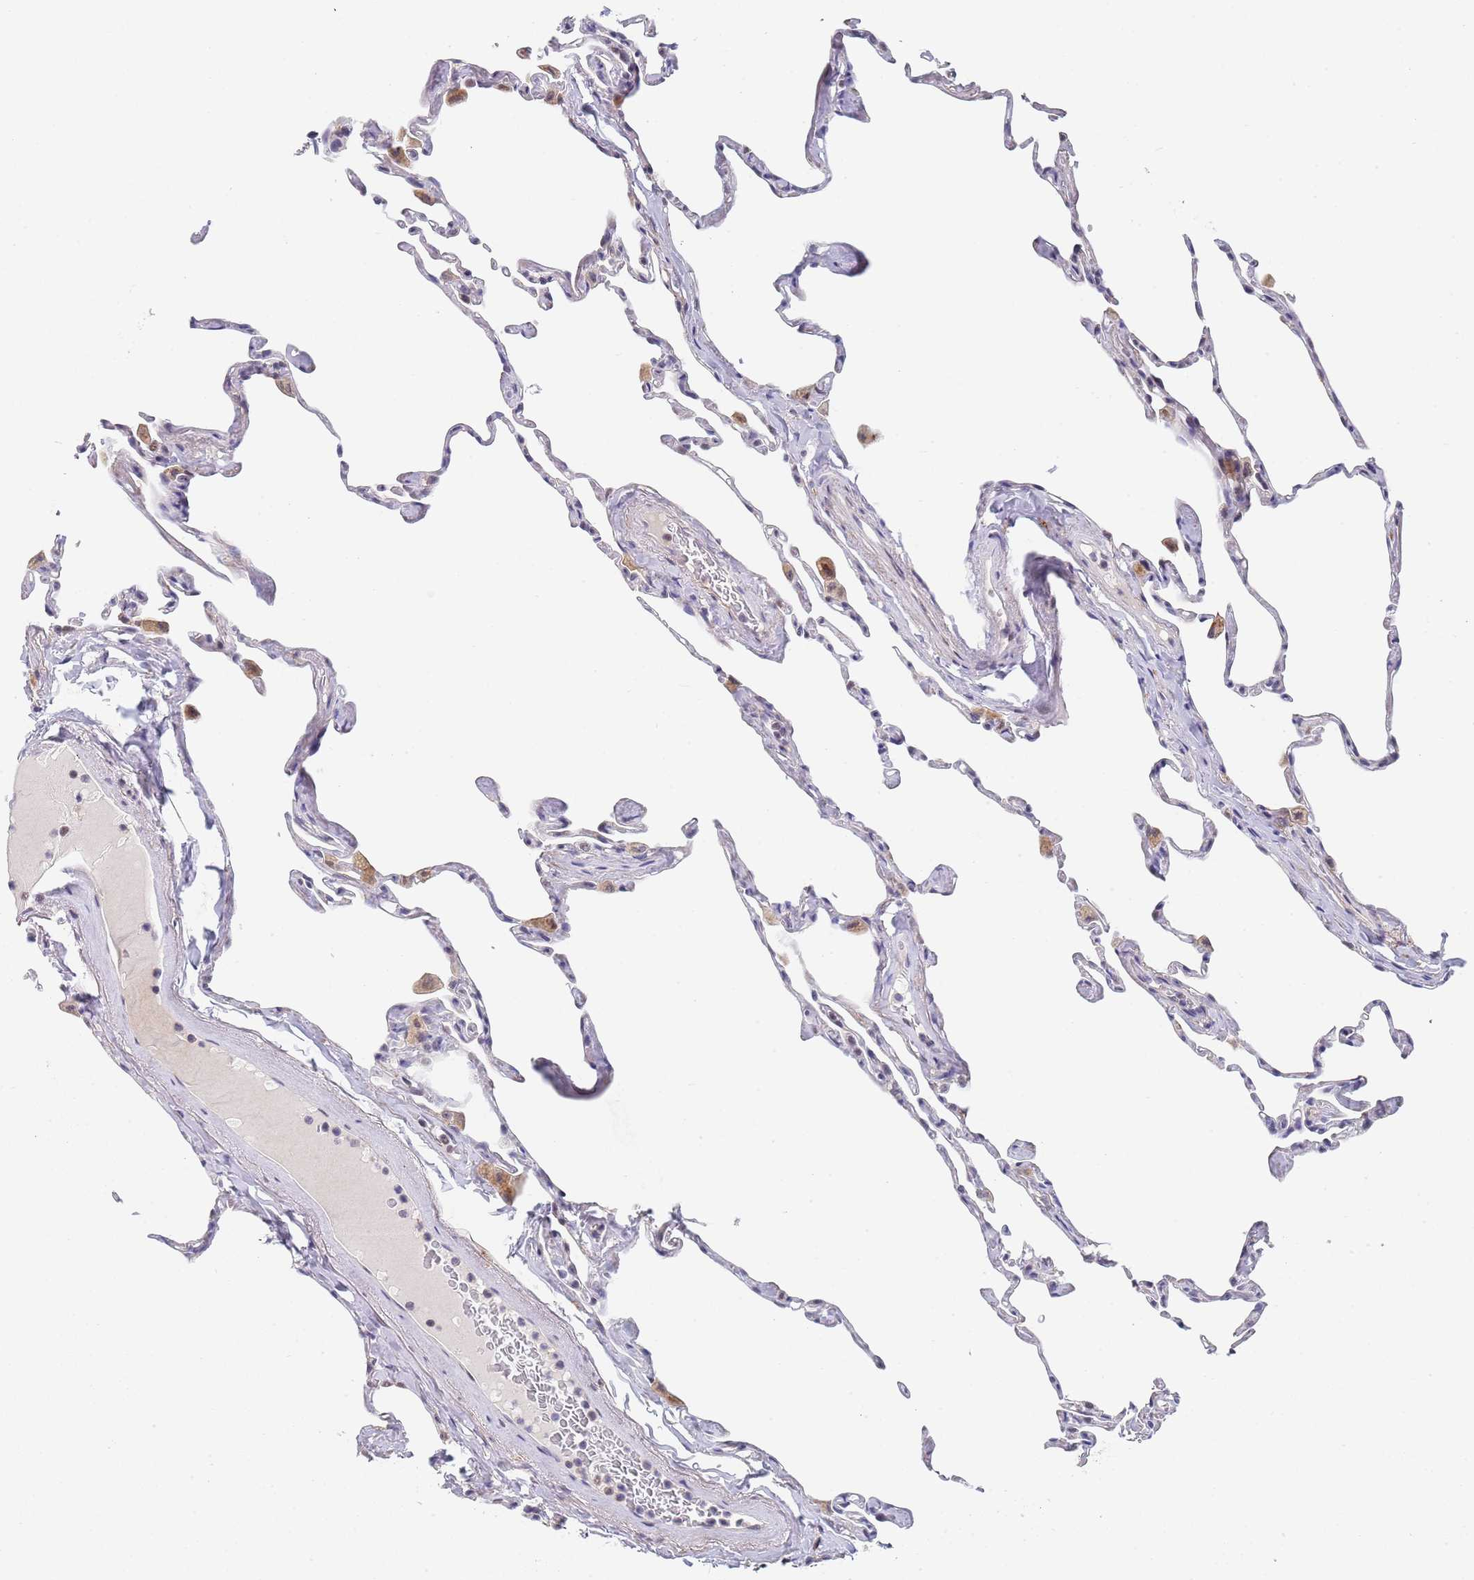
{"staining": {"intensity": "negative", "quantity": "none", "location": "none"}, "tissue": "lung", "cell_type": "Alveolar cells", "image_type": "normal", "snomed": [{"axis": "morphology", "description": "Normal tissue, NOS"}, {"axis": "topography", "description": "Lung"}], "caption": "Immunohistochemical staining of benign lung reveals no significant positivity in alveolar cells.", "gene": "PLCL2", "patient": {"sex": "male", "age": 65}}